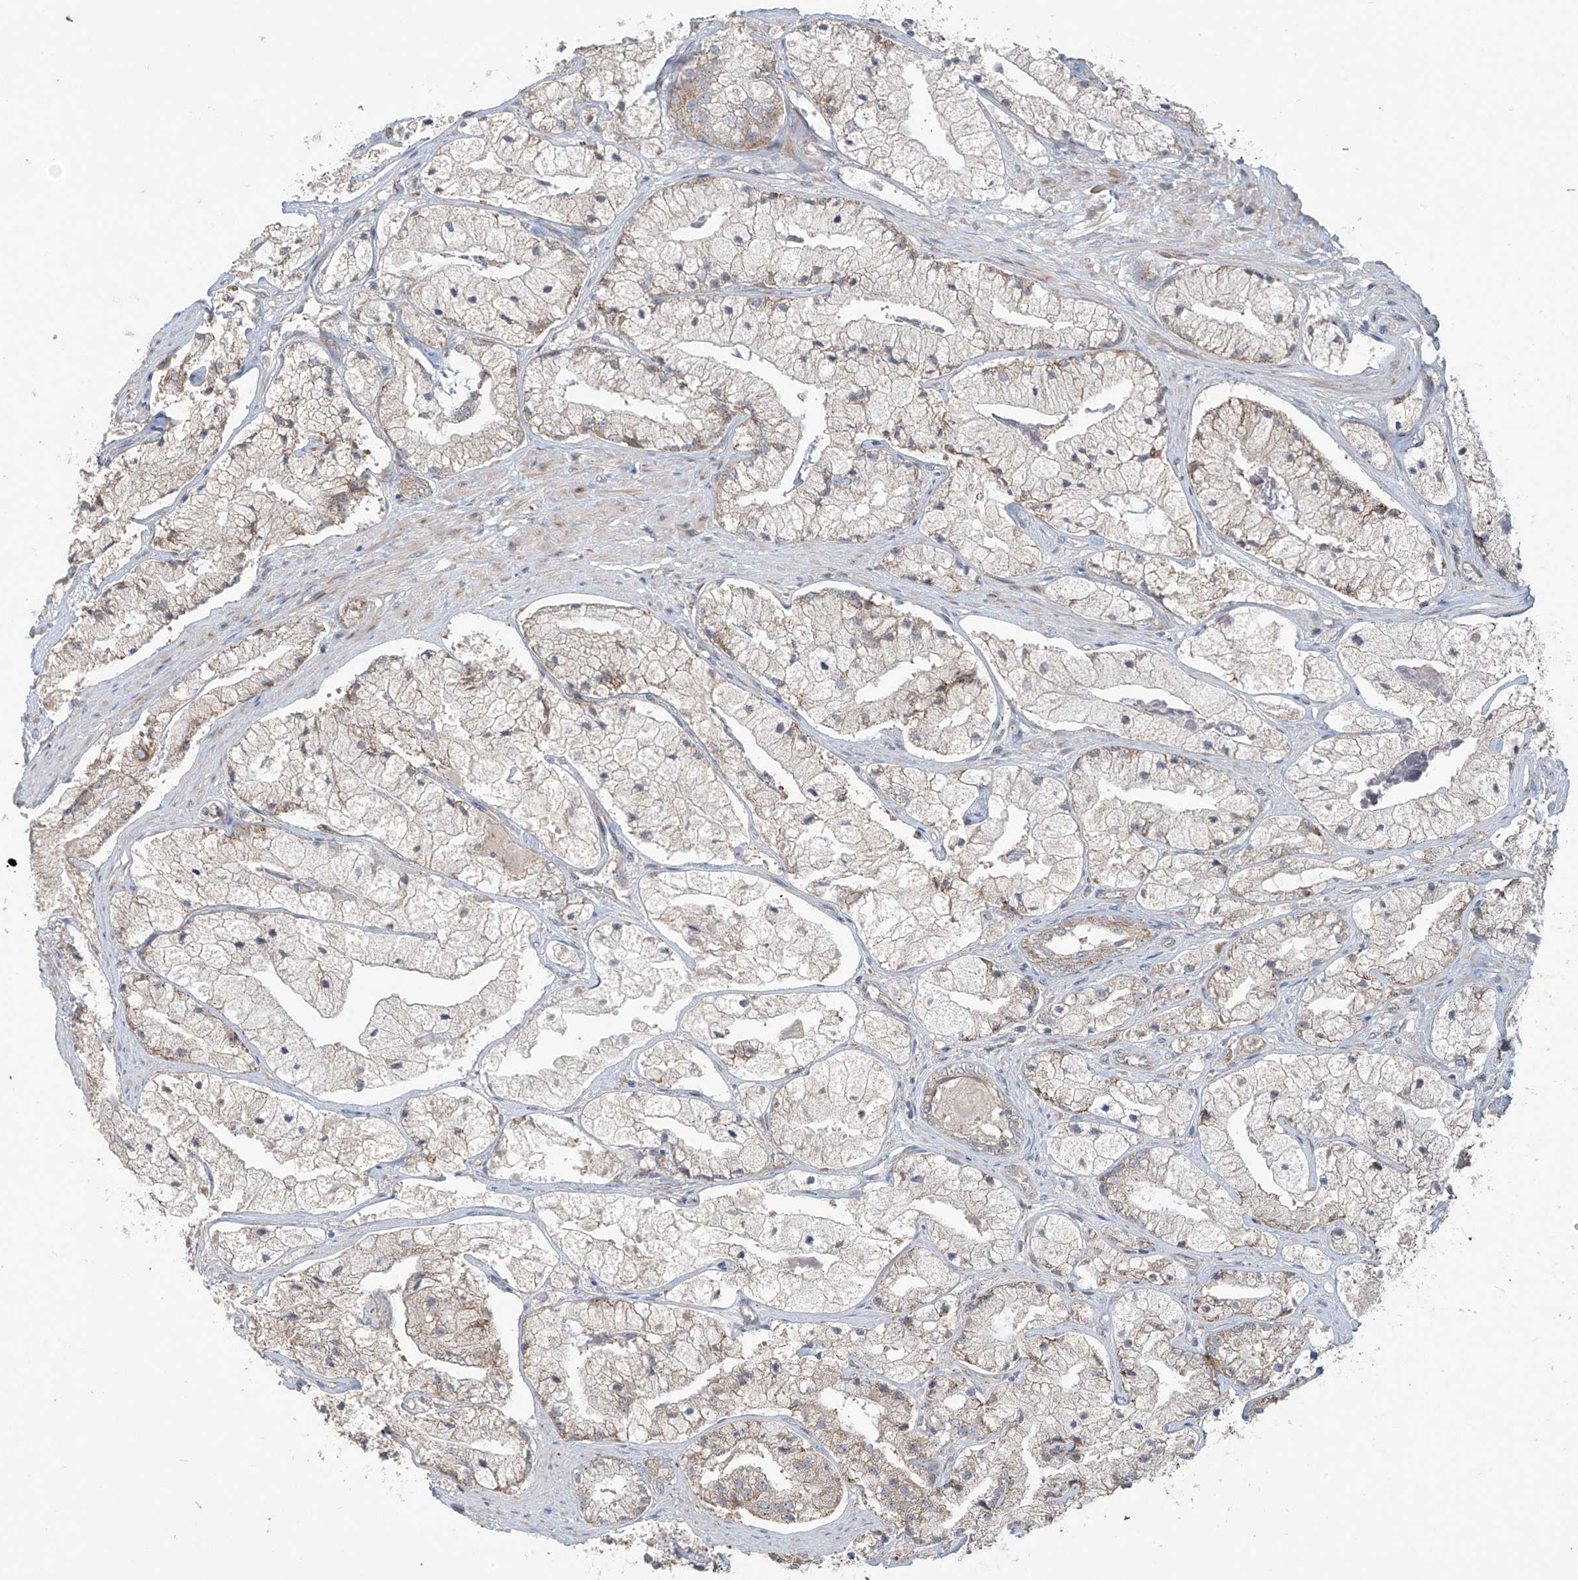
{"staining": {"intensity": "weak", "quantity": "25%-75%", "location": "cytoplasmic/membranous"}, "tissue": "prostate cancer", "cell_type": "Tumor cells", "image_type": "cancer", "snomed": [{"axis": "morphology", "description": "Adenocarcinoma, High grade"}, {"axis": "topography", "description": "Prostate"}], "caption": "DAB (3,3'-diaminobenzidine) immunohistochemical staining of high-grade adenocarcinoma (prostate) shows weak cytoplasmic/membranous protein positivity in about 25%-75% of tumor cells.", "gene": "KATNIP", "patient": {"sex": "male", "age": 50}}